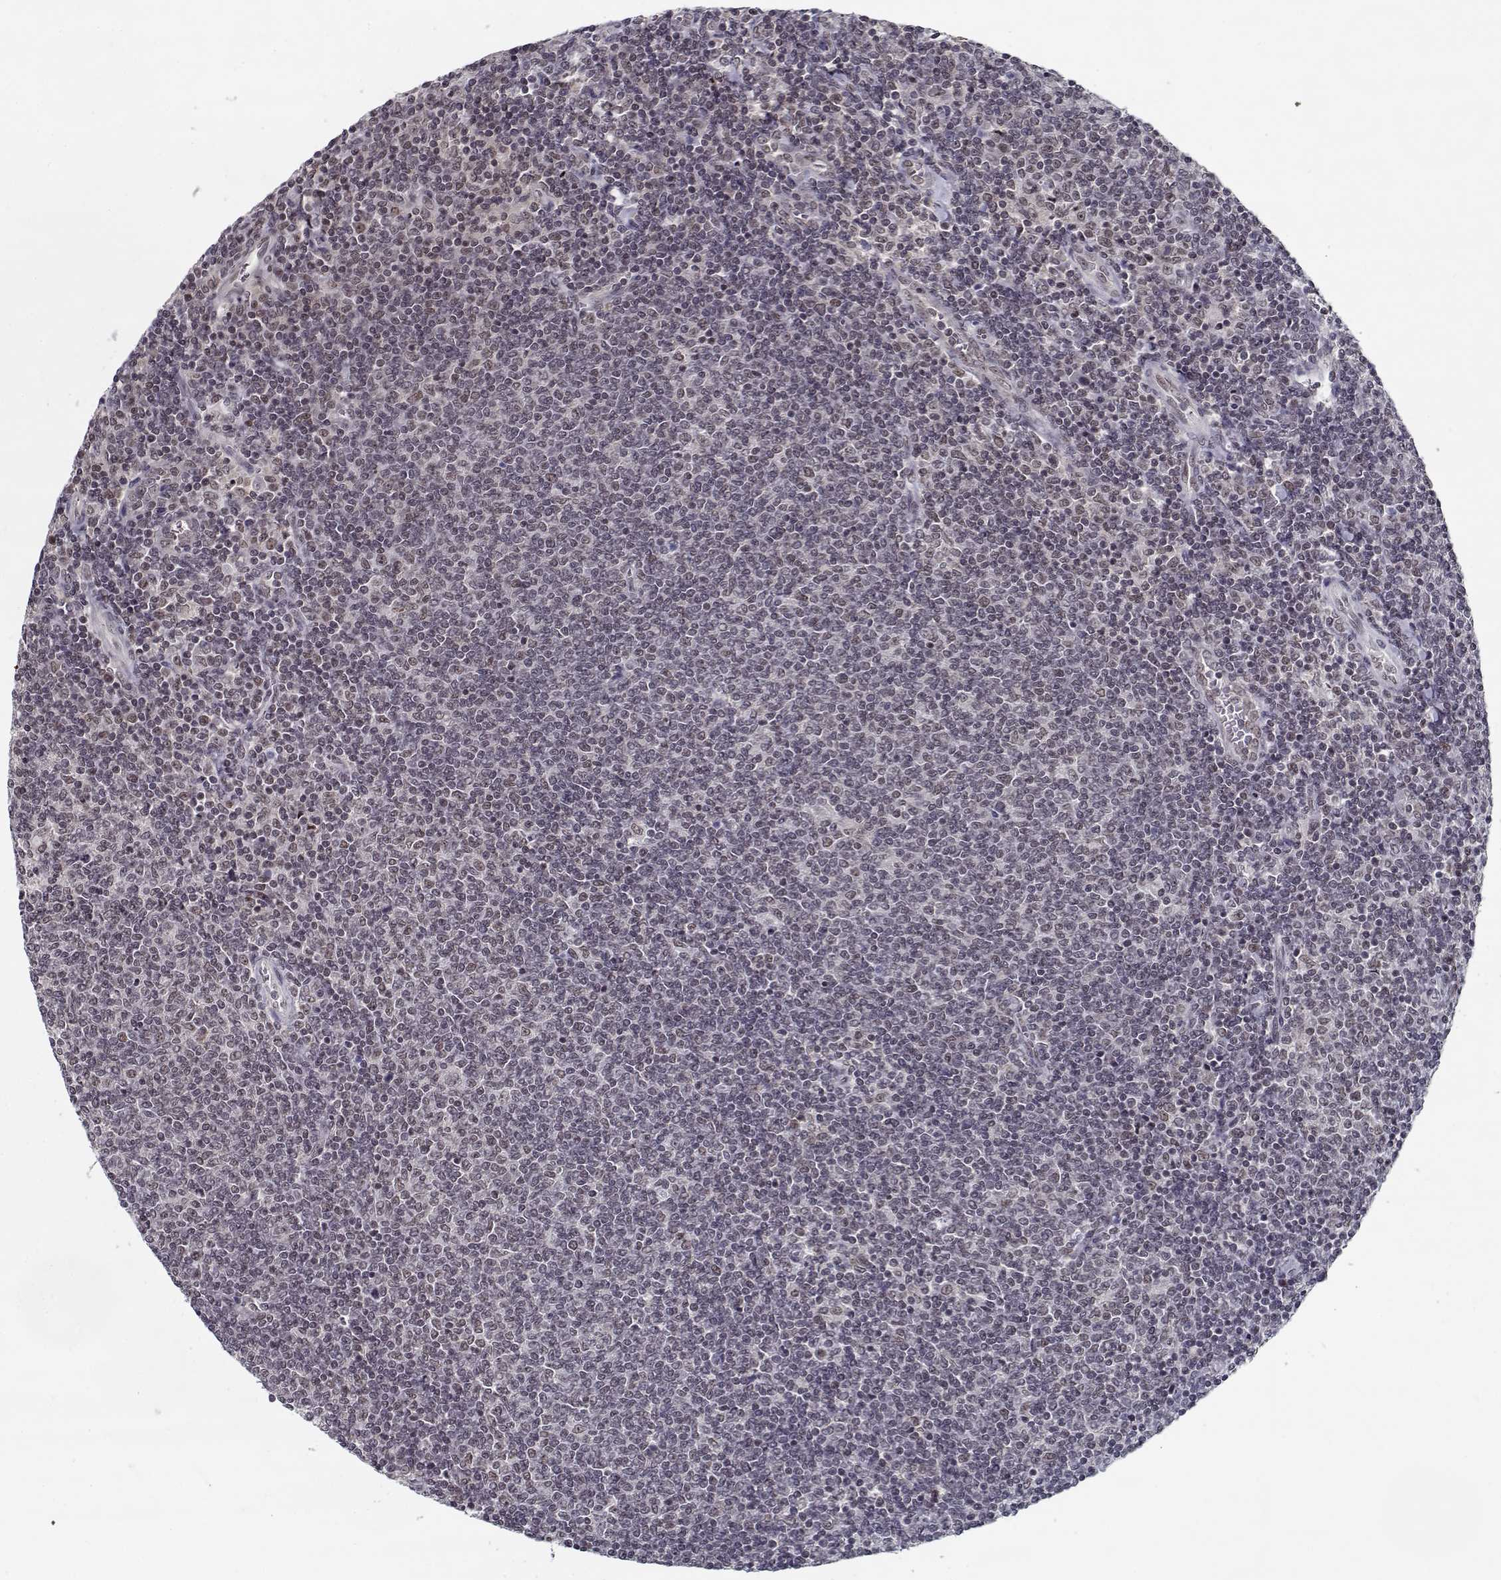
{"staining": {"intensity": "negative", "quantity": "none", "location": "none"}, "tissue": "lymphoma", "cell_type": "Tumor cells", "image_type": "cancer", "snomed": [{"axis": "morphology", "description": "Malignant lymphoma, non-Hodgkin's type, Low grade"}, {"axis": "topography", "description": "Lymph node"}], "caption": "Immunohistochemistry of low-grade malignant lymphoma, non-Hodgkin's type shows no positivity in tumor cells.", "gene": "TESPA1", "patient": {"sex": "male", "age": 52}}